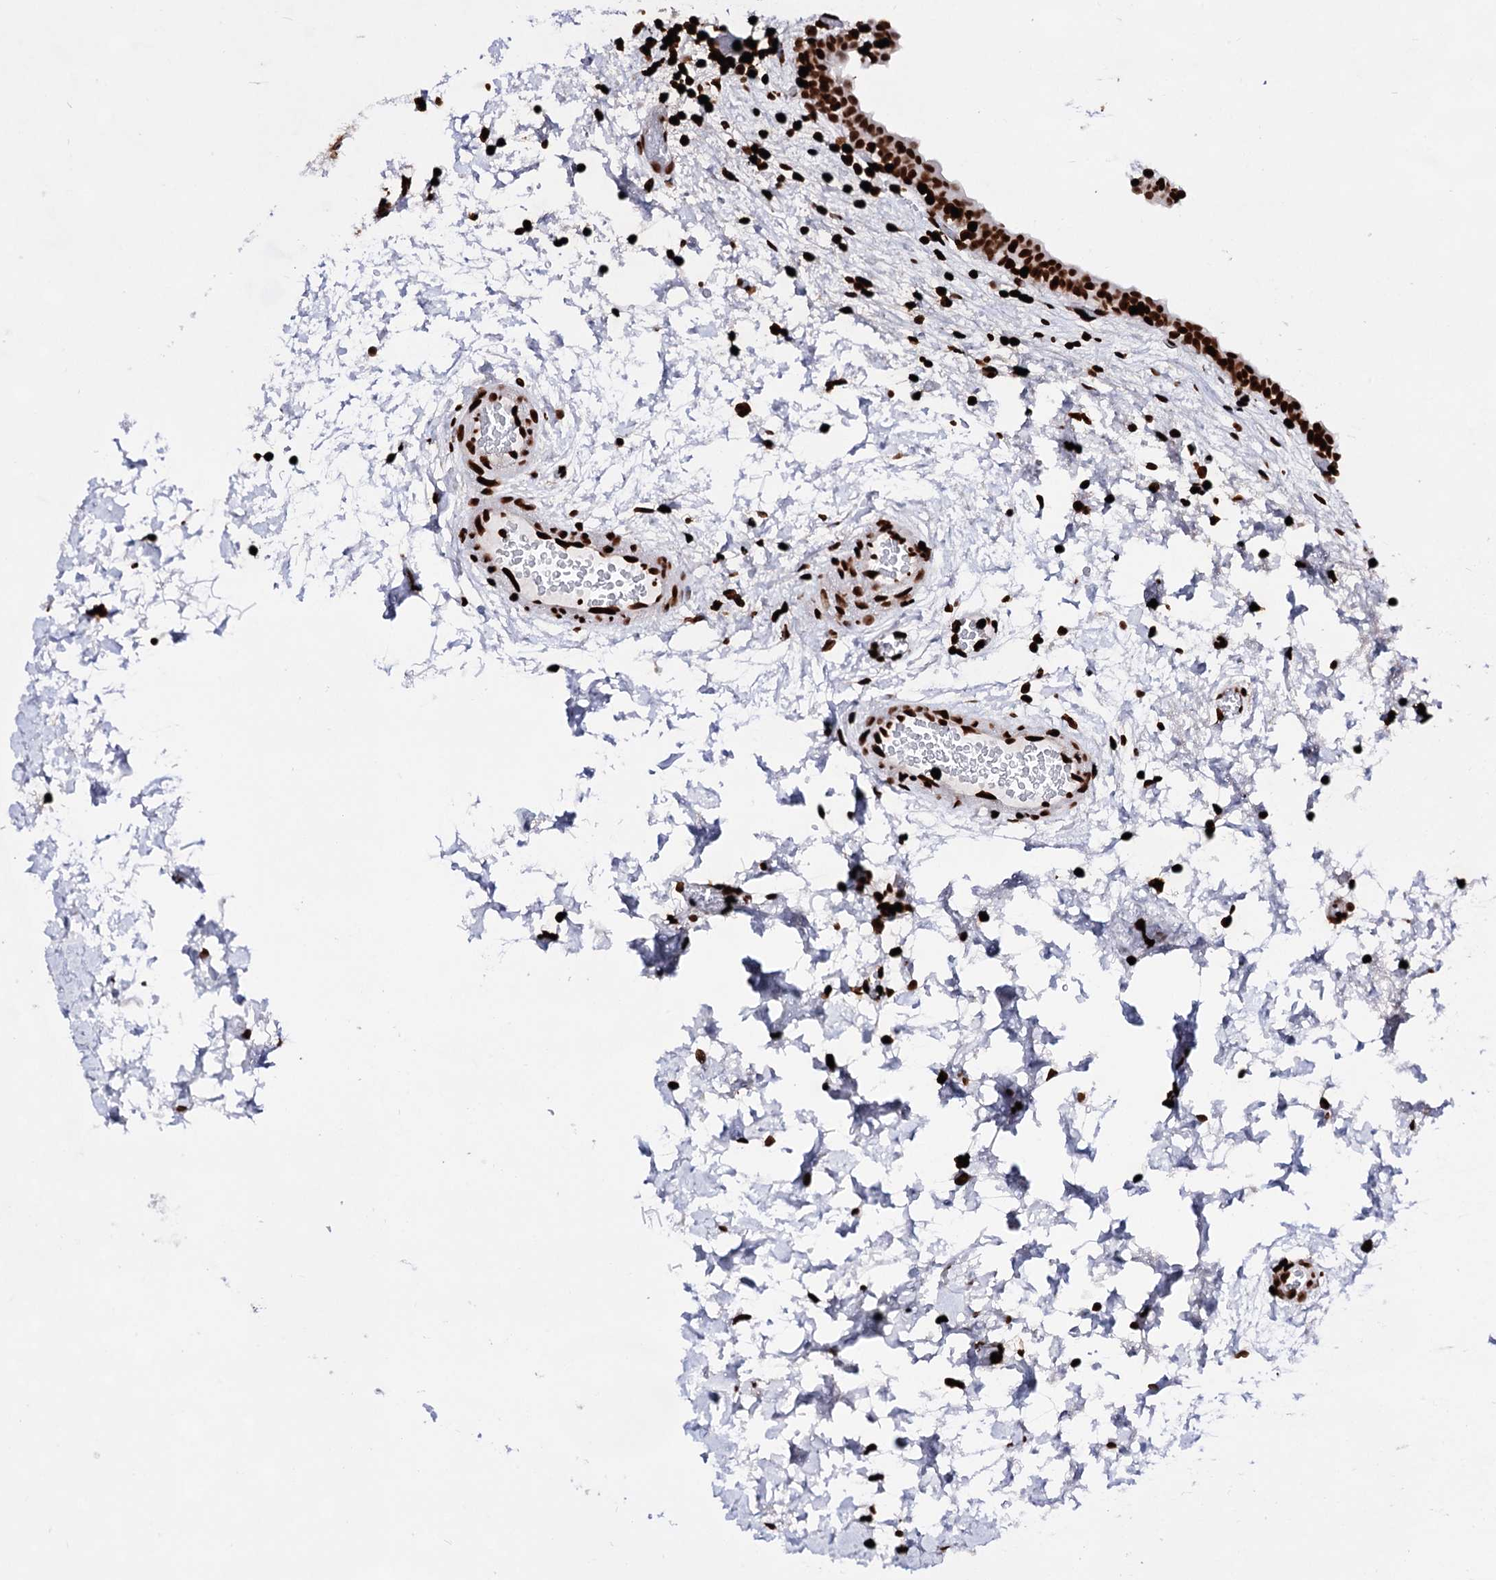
{"staining": {"intensity": "strong", "quantity": ">75%", "location": "nuclear"}, "tissue": "urinary bladder", "cell_type": "Urothelial cells", "image_type": "normal", "snomed": [{"axis": "morphology", "description": "Normal tissue, NOS"}, {"axis": "topography", "description": "Urinary bladder"}], "caption": "Immunohistochemical staining of normal human urinary bladder shows >75% levels of strong nuclear protein staining in about >75% of urothelial cells.", "gene": "HMGB2", "patient": {"sex": "male", "age": 83}}